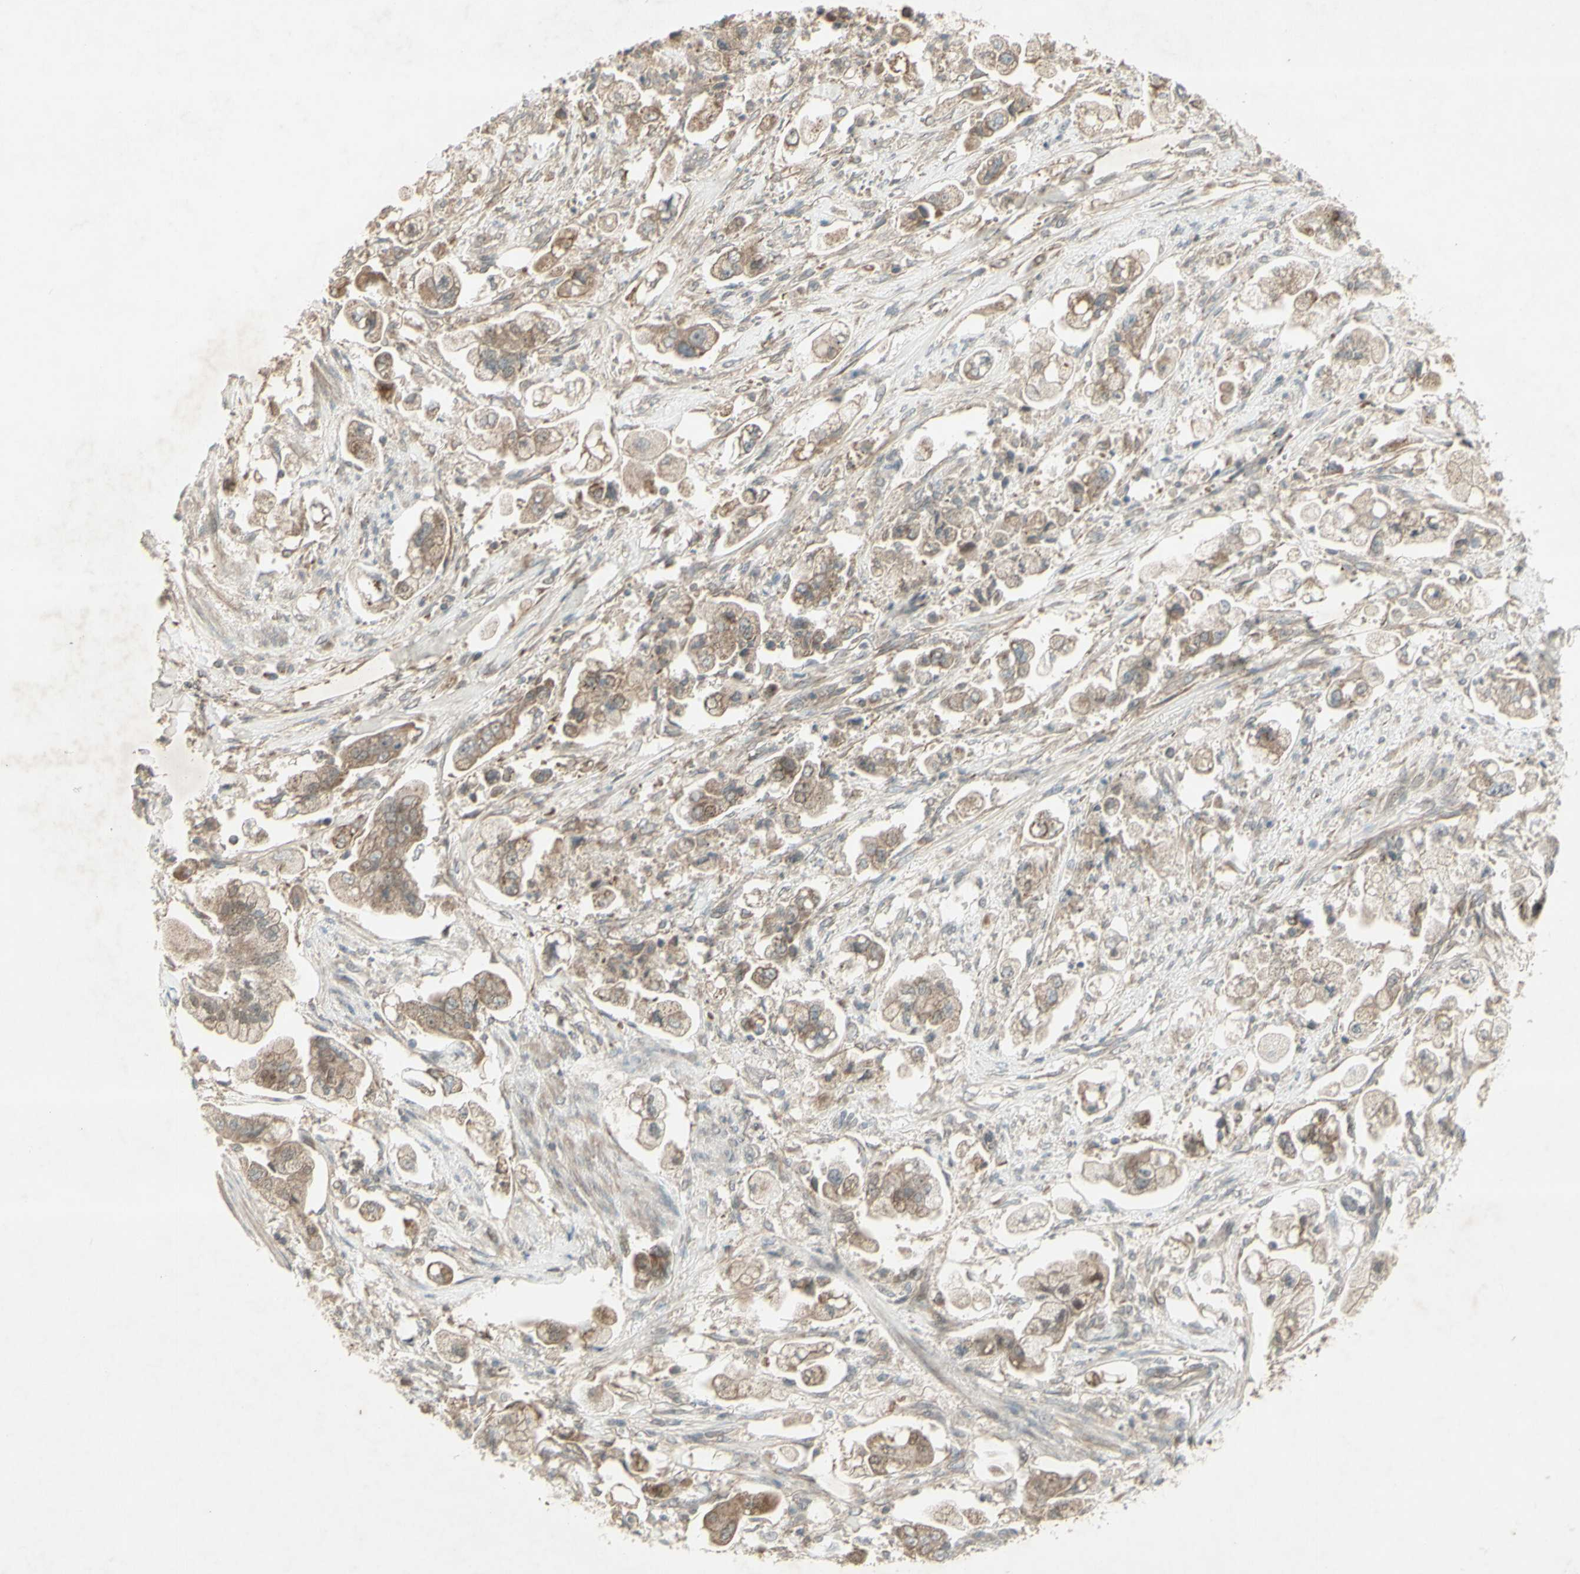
{"staining": {"intensity": "moderate", "quantity": "25%-75%", "location": "cytoplasmic/membranous"}, "tissue": "stomach cancer", "cell_type": "Tumor cells", "image_type": "cancer", "snomed": [{"axis": "morphology", "description": "Adenocarcinoma, NOS"}, {"axis": "topography", "description": "Stomach"}], "caption": "Immunohistochemistry (IHC) (DAB) staining of human stomach cancer exhibits moderate cytoplasmic/membranous protein staining in approximately 25%-75% of tumor cells.", "gene": "MSH6", "patient": {"sex": "male", "age": 62}}